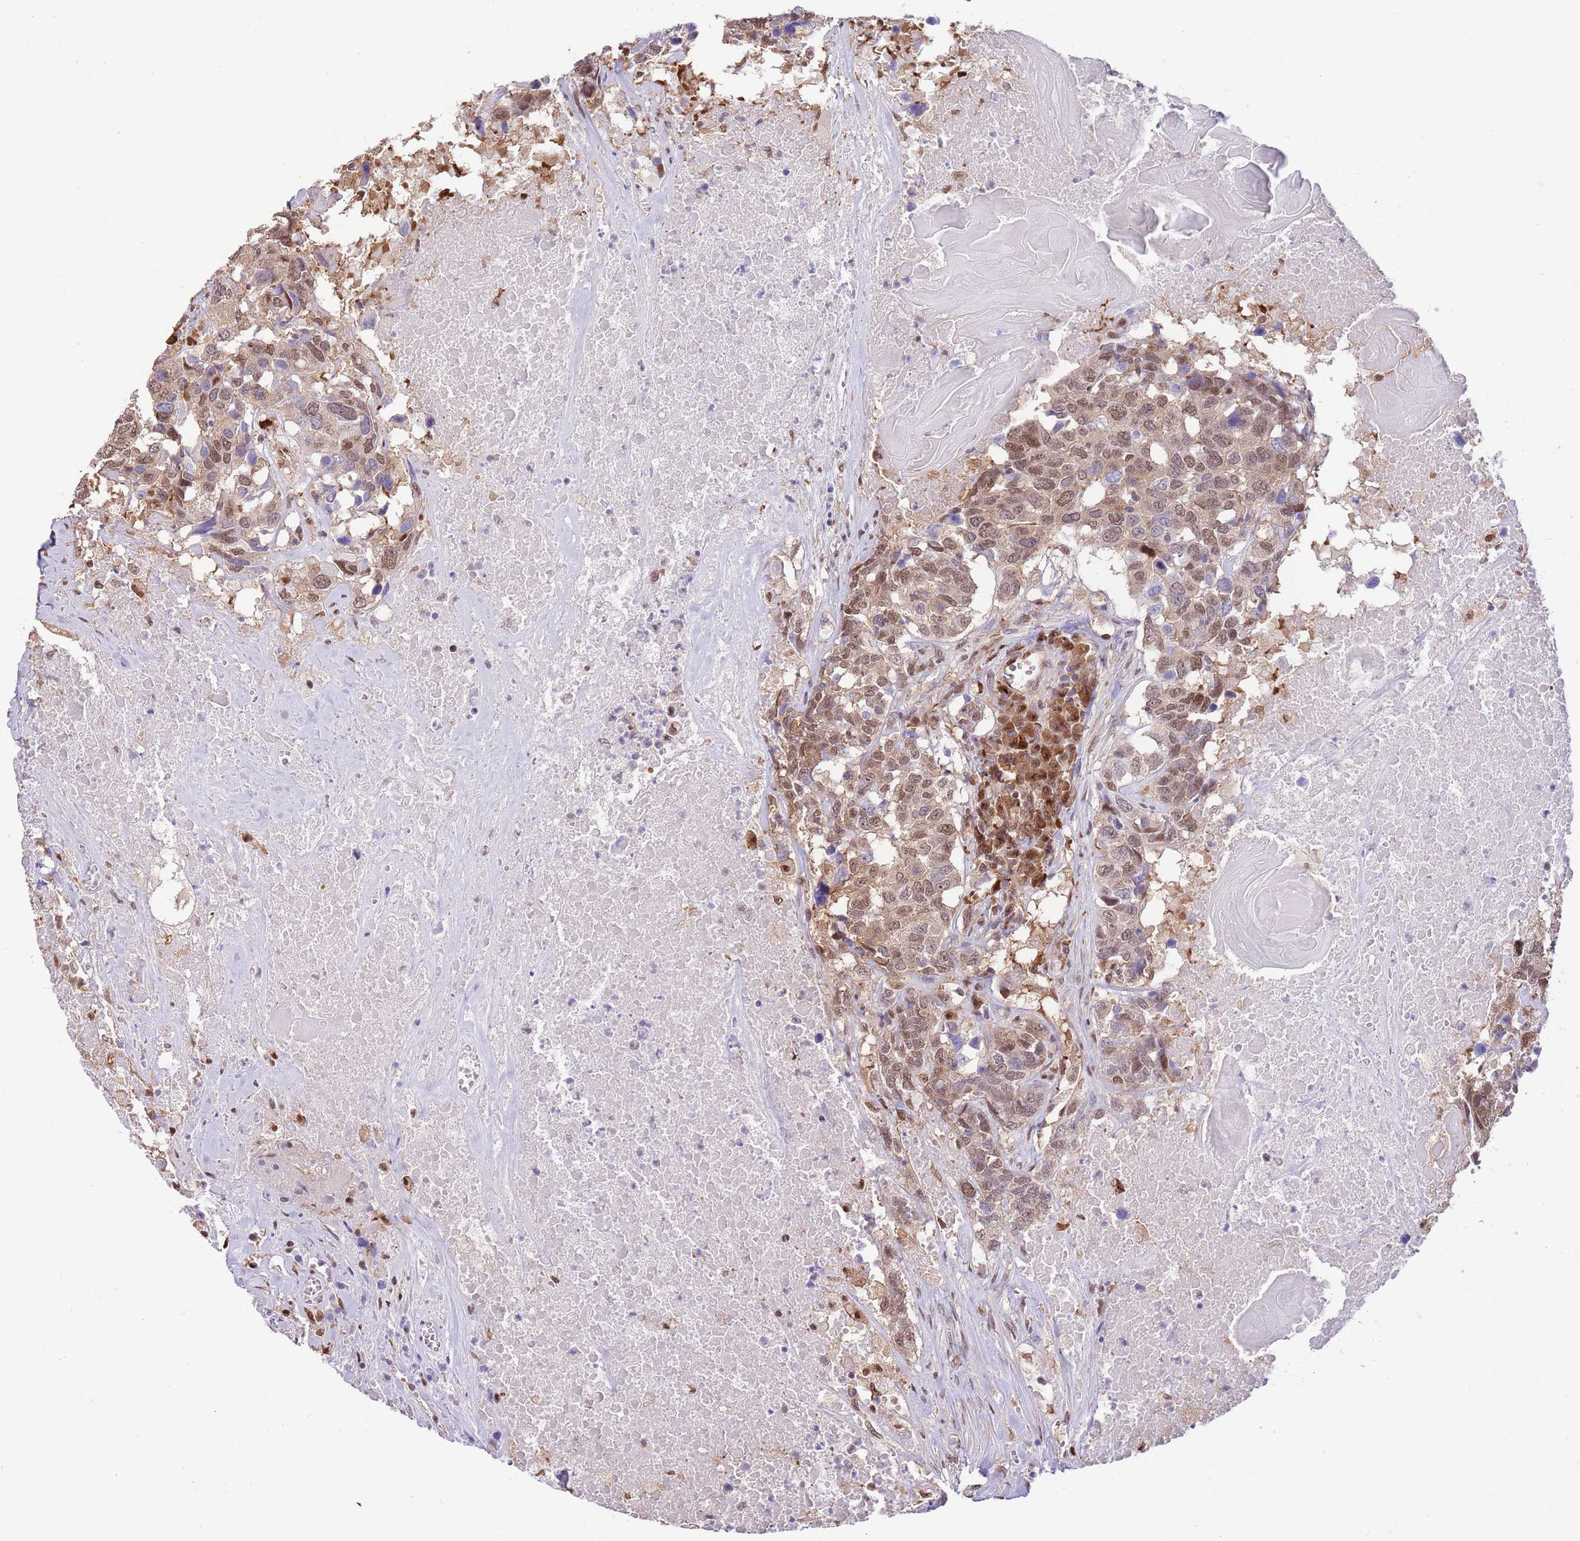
{"staining": {"intensity": "moderate", "quantity": ">75%", "location": "nuclear"}, "tissue": "head and neck cancer", "cell_type": "Tumor cells", "image_type": "cancer", "snomed": [{"axis": "morphology", "description": "Squamous cell carcinoma, NOS"}, {"axis": "topography", "description": "Head-Neck"}], "caption": "A high-resolution histopathology image shows immunohistochemistry staining of head and neck squamous cell carcinoma, which reveals moderate nuclear positivity in approximately >75% of tumor cells. The protein of interest is shown in brown color, while the nuclei are stained blue.", "gene": "NSFL1C", "patient": {"sex": "male", "age": 66}}